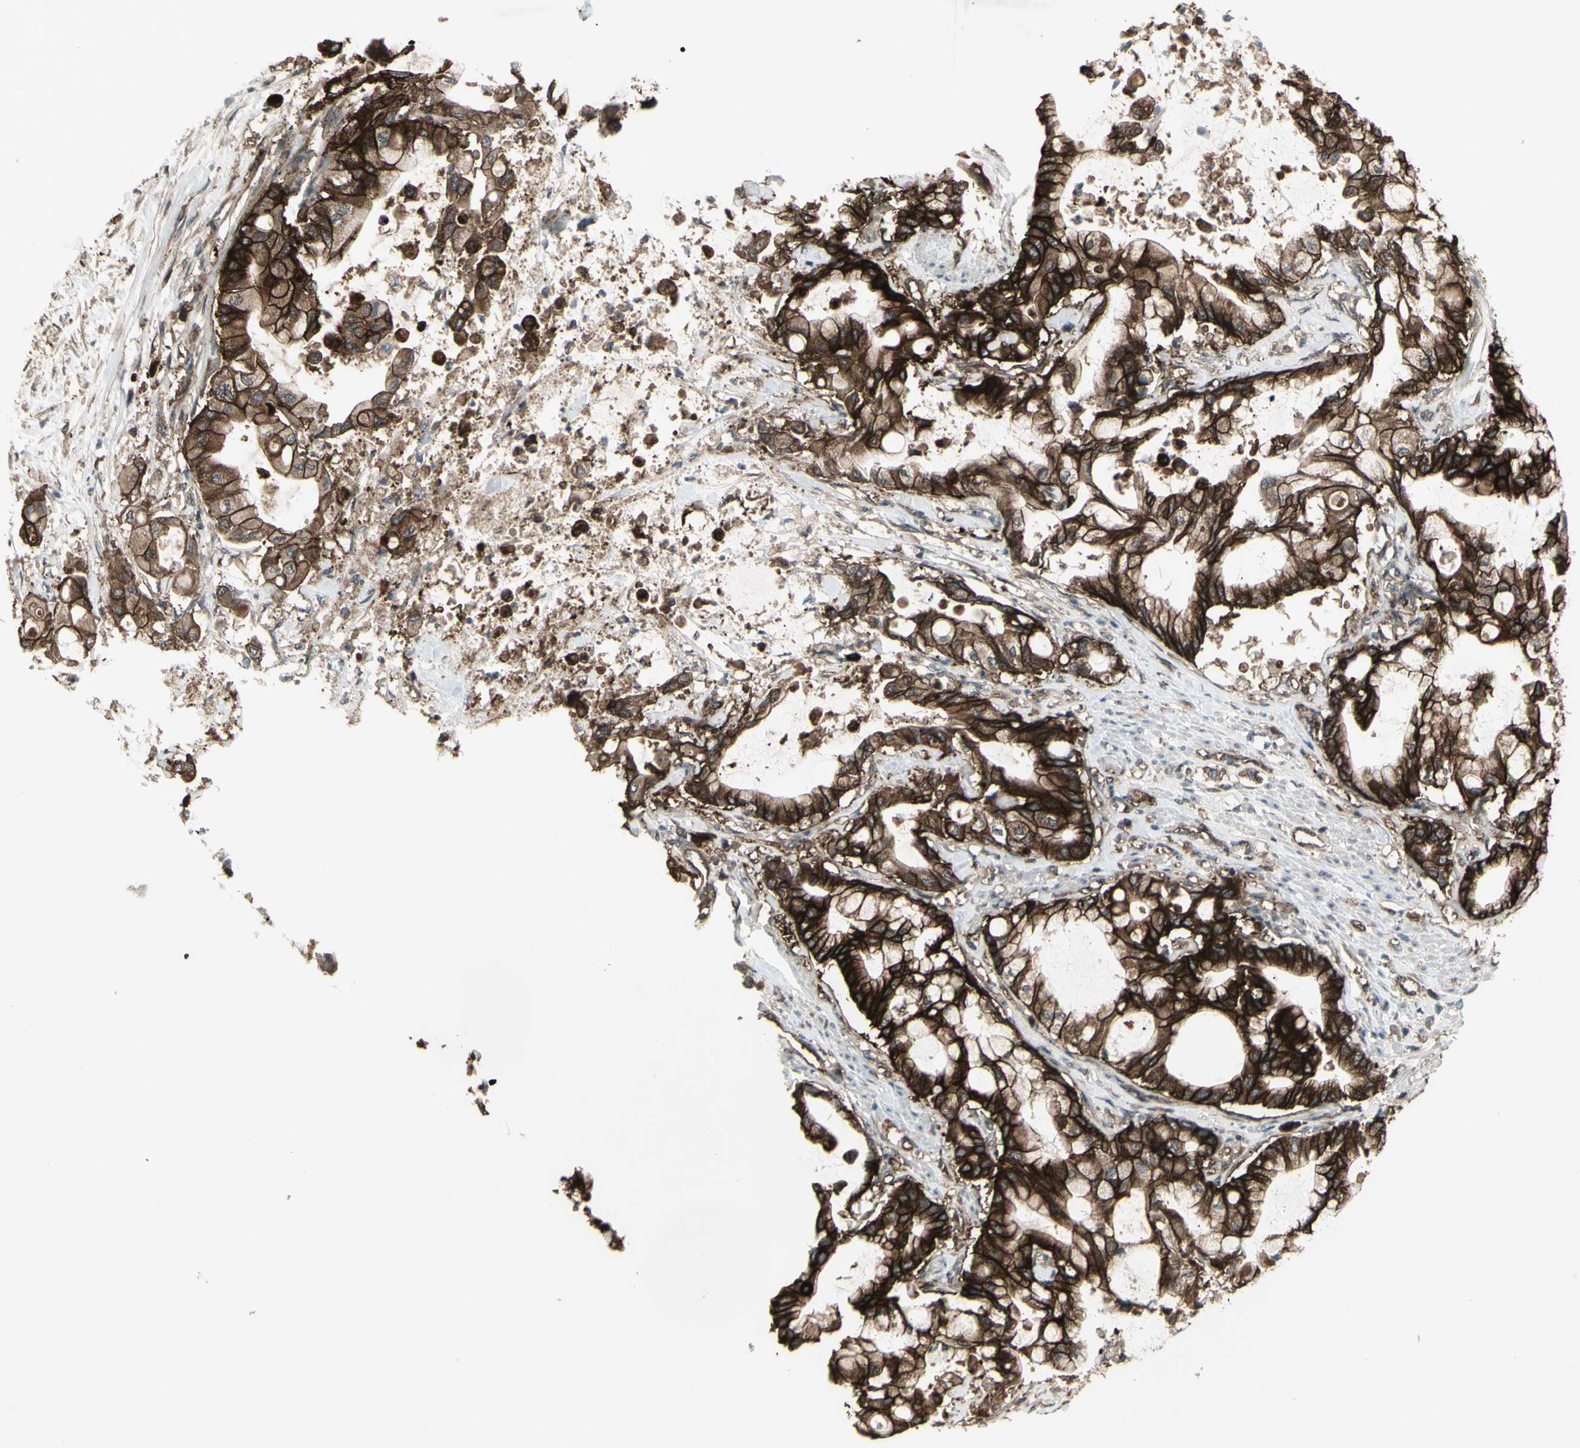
{"staining": {"intensity": "strong", "quantity": ">75%", "location": "cytoplasmic/membranous"}, "tissue": "pancreatic cancer", "cell_type": "Tumor cells", "image_type": "cancer", "snomed": [{"axis": "morphology", "description": "Adenocarcinoma, NOS"}, {"axis": "morphology", "description": "Adenocarcinoma, metastatic, NOS"}, {"axis": "topography", "description": "Lymph node"}, {"axis": "topography", "description": "Pancreas"}, {"axis": "topography", "description": "Duodenum"}], "caption": "This is a histology image of immunohistochemistry (IHC) staining of pancreatic cancer (metastatic adenocarcinoma), which shows strong staining in the cytoplasmic/membranous of tumor cells.", "gene": "FXYD5", "patient": {"sex": "female", "age": 64}}